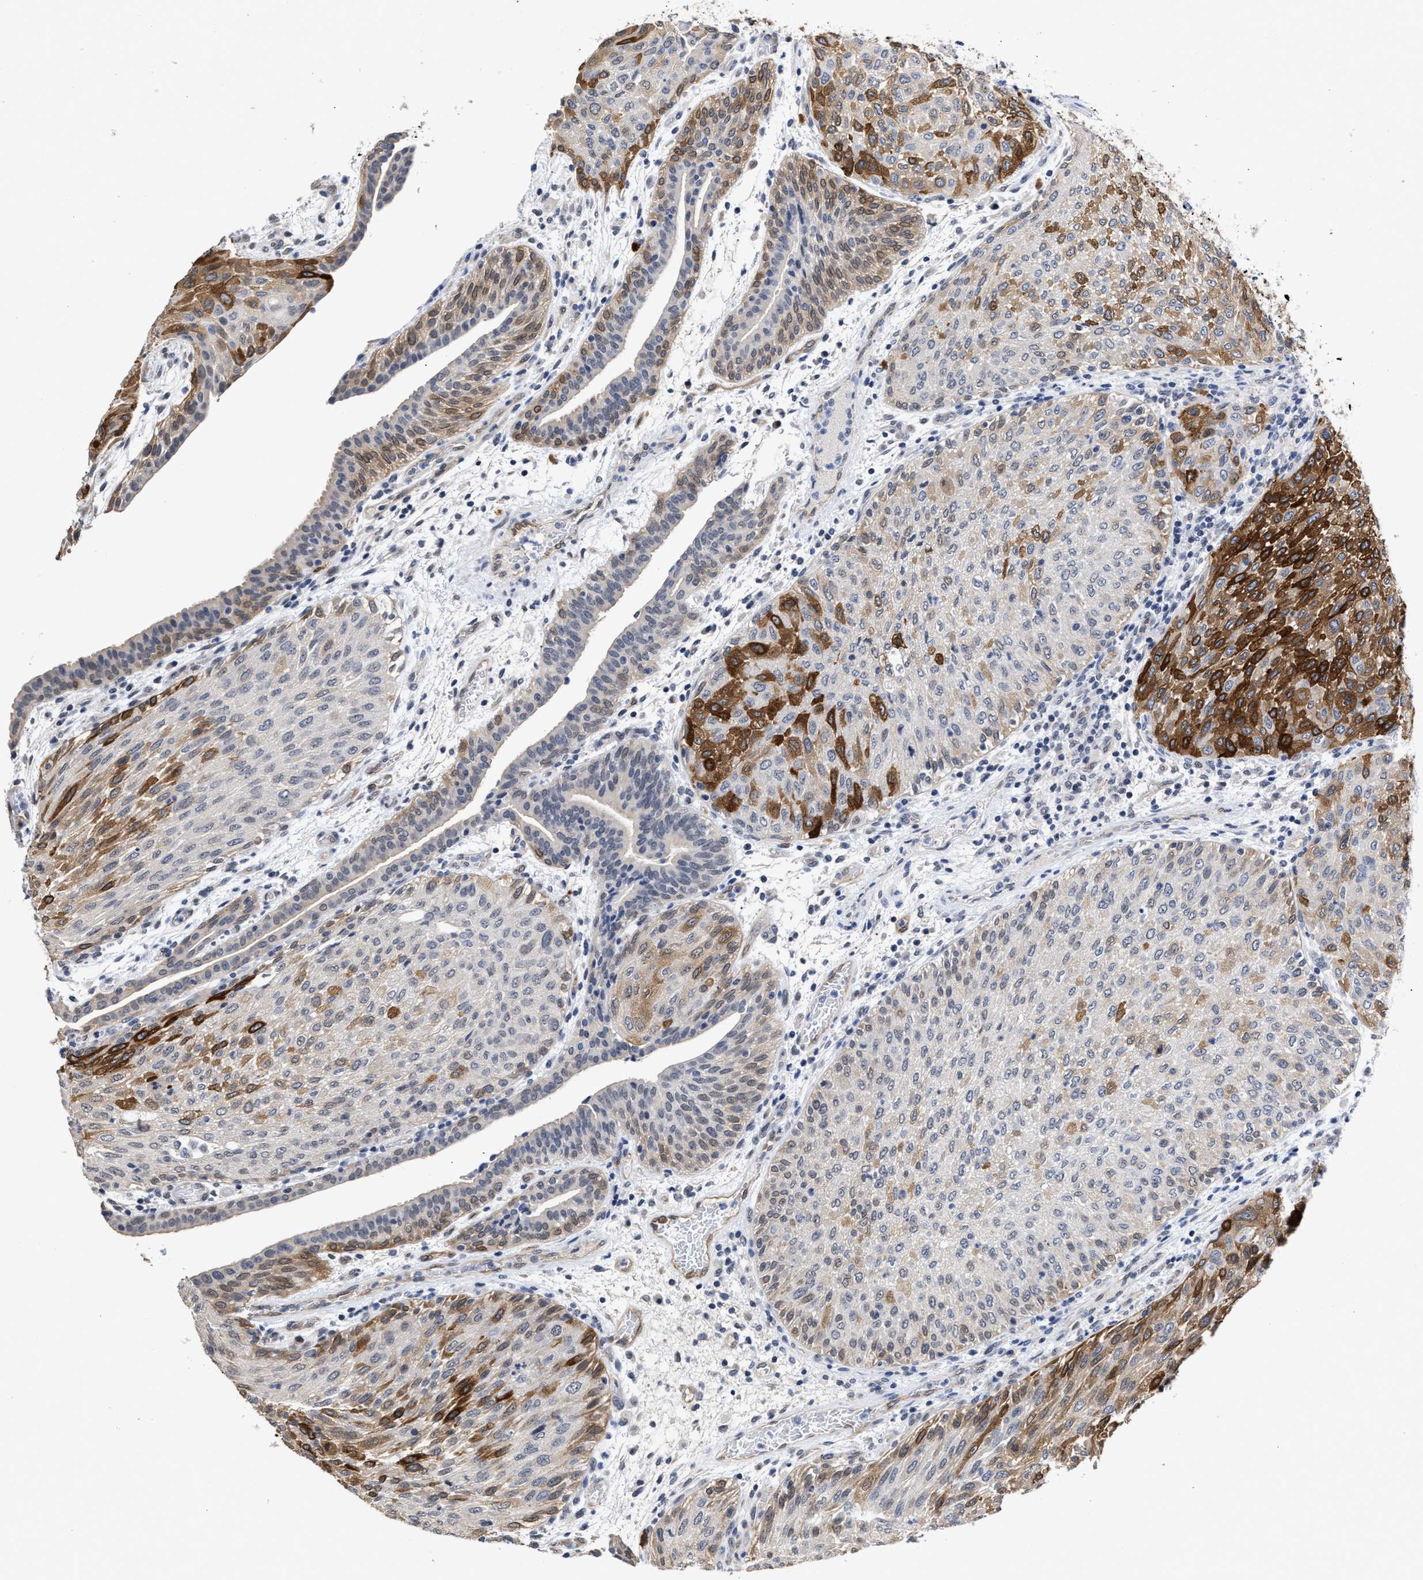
{"staining": {"intensity": "strong", "quantity": "25%-75%", "location": "cytoplasmic/membranous"}, "tissue": "urothelial cancer", "cell_type": "Tumor cells", "image_type": "cancer", "snomed": [{"axis": "morphology", "description": "Urothelial carcinoma, Low grade"}, {"axis": "morphology", "description": "Urothelial carcinoma, High grade"}, {"axis": "topography", "description": "Urinary bladder"}], "caption": "A brown stain shows strong cytoplasmic/membranous positivity of a protein in low-grade urothelial carcinoma tumor cells.", "gene": "AHNAK2", "patient": {"sex": "male", "age": 35}}